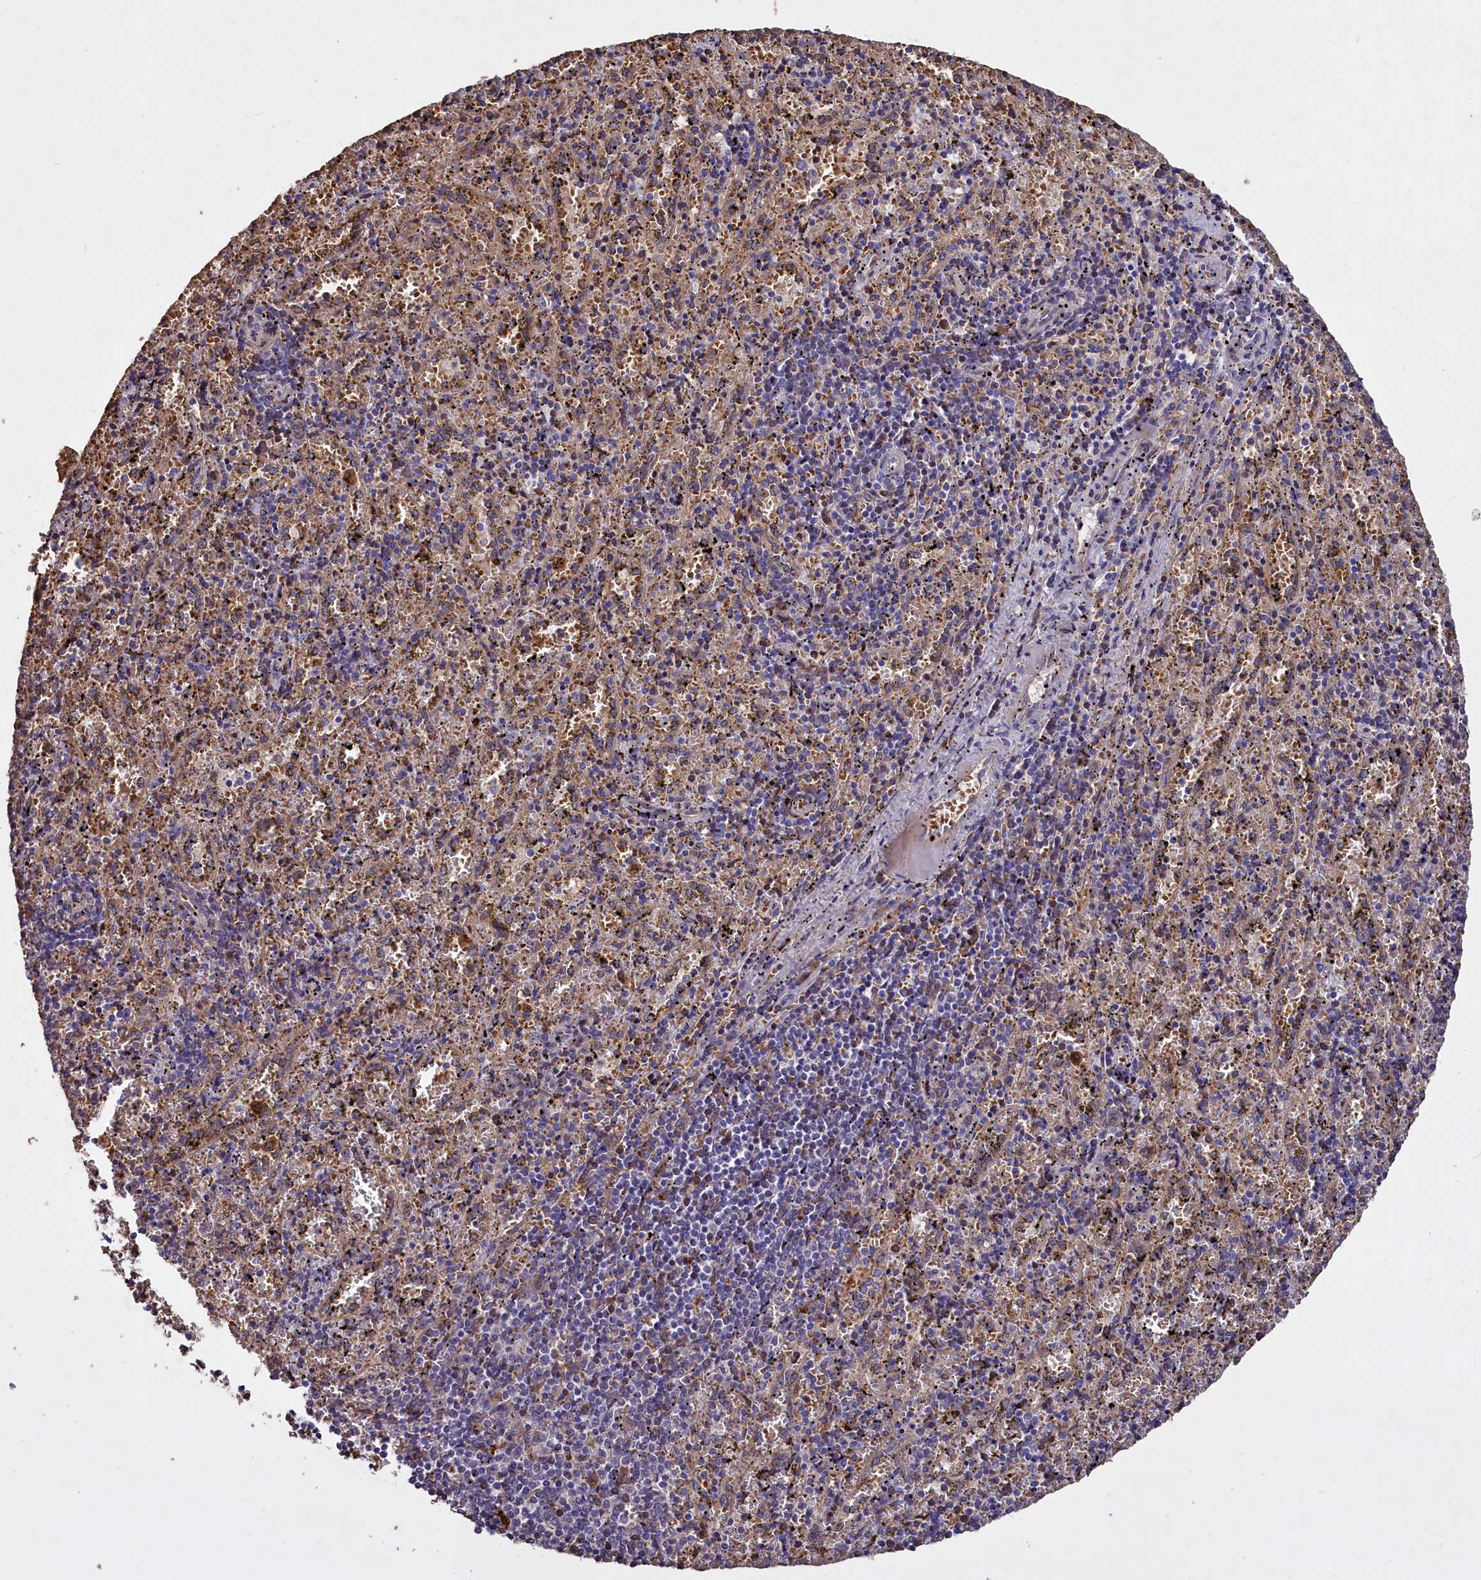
{"staining": {"intensity": "weak", "quantity": "<25%", "location": "cytoplasmic/membranous"}, "tissue": "spleen", "cell_type": "Cells in red pulp", "image_type": "normal", "snomed": [{"axis": "morphology", "description": "Normal tissue, NOS"}, {"axis": "topography", "description": "Spleen"}], "caption": "A histopathology image of human spleen is negative for staining in cells in red pulp. The staining is performed using DAB brown chromogen with nuclei counter-stained in using hematoxylin.", "gene": "CLRN2", "patient": {"sex": "male", "age": 11}}